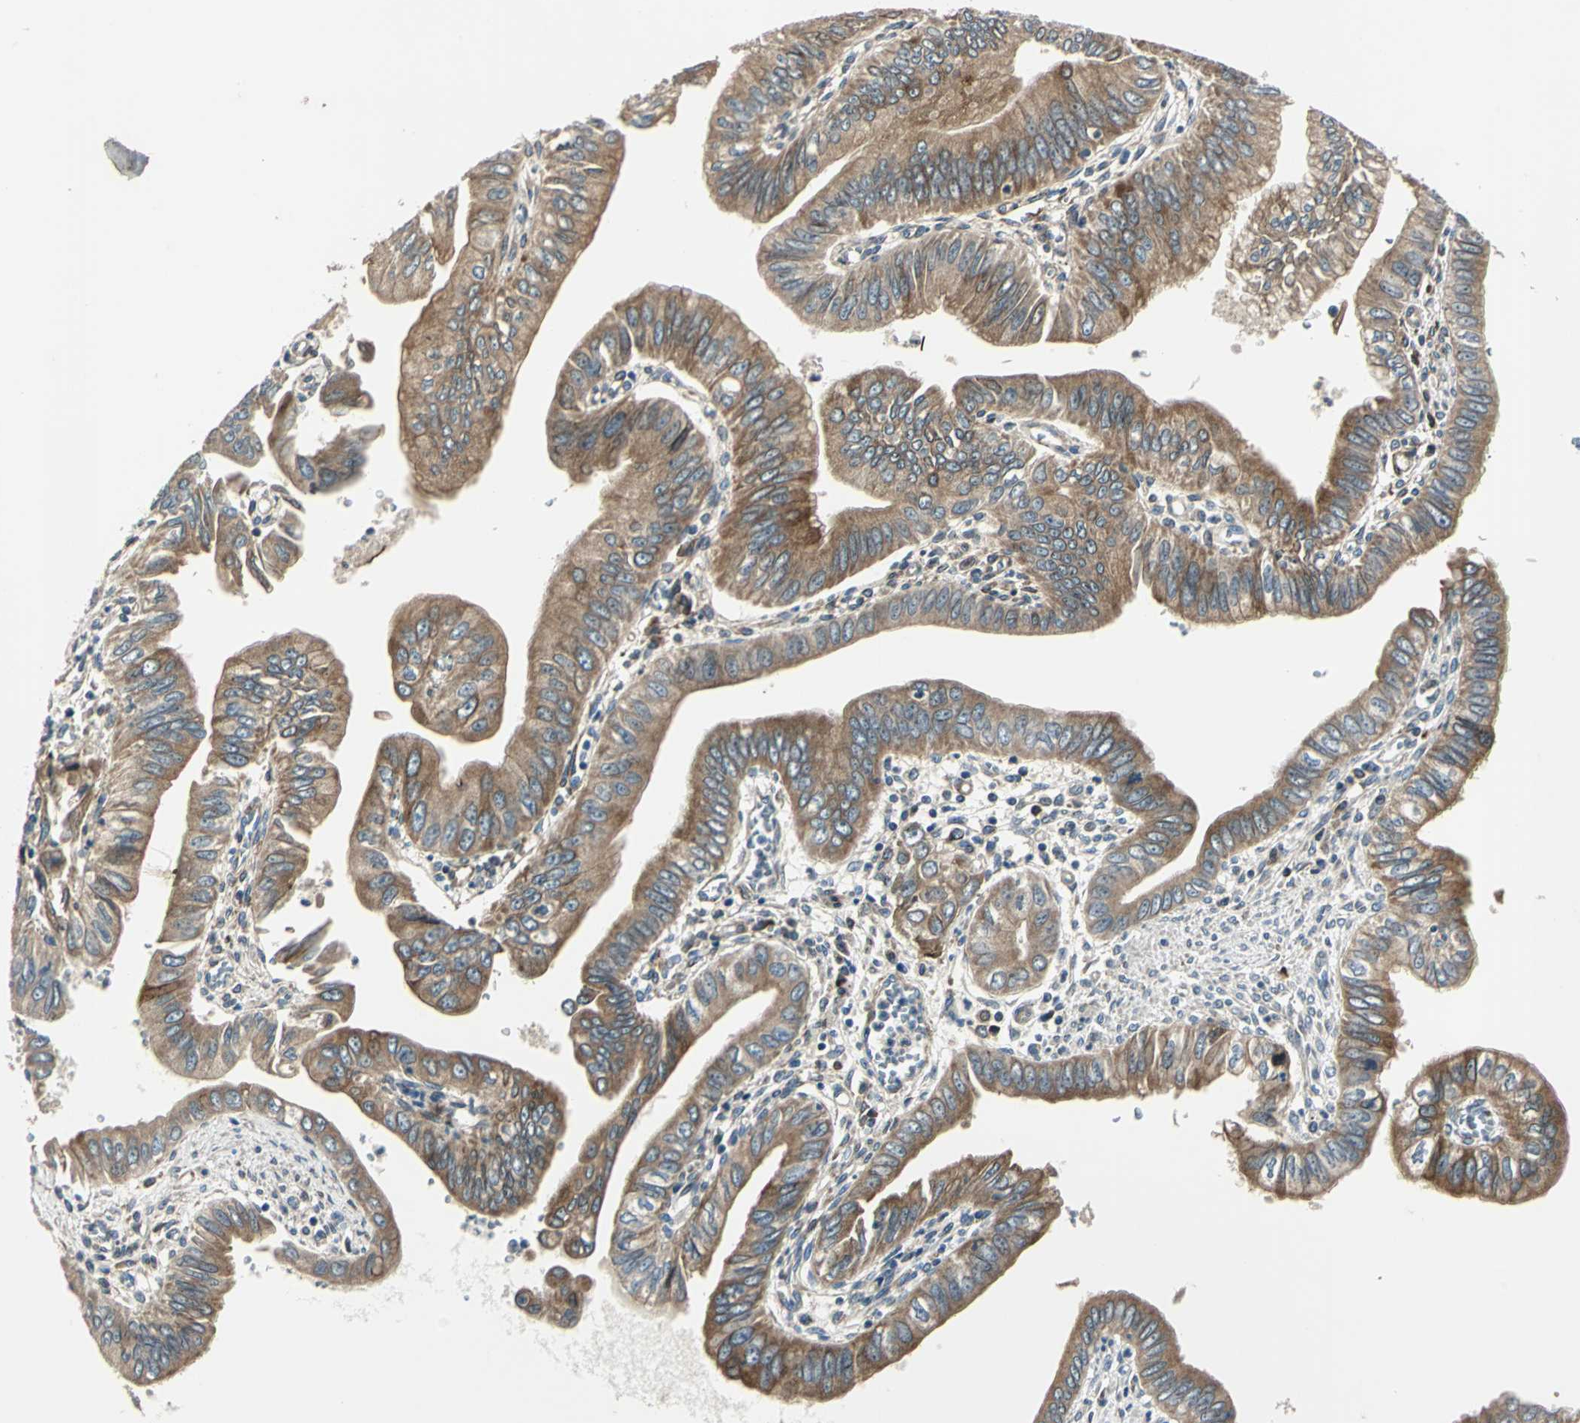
{"staining": {"intensity": "moderate", "quantity": ">75%", "location": "cytoplasmic/membranous"}, "tissue": "pancreatic cancer", "cell_type": "Tumor cells", "image_type": "cancer", "snomed": [{"axis": "morphology", "description": "Normal tissue, NOS"}, {"axis": "topography", "description": "Lymph node"}], "caption": "Moderate cytoplasmic/membranous staining is appreciated in about >75% of tumor cells in pancreatic cancer. The staining was performed using DAB (3,3'-diaminobenzidine) to visualize the protein expression in brown, while the nuclei were stained in blue with hematoxylin (Magnification: 20x).", "gene": "HTATIP2", "patient": {"sex": "male", "age": 50}}